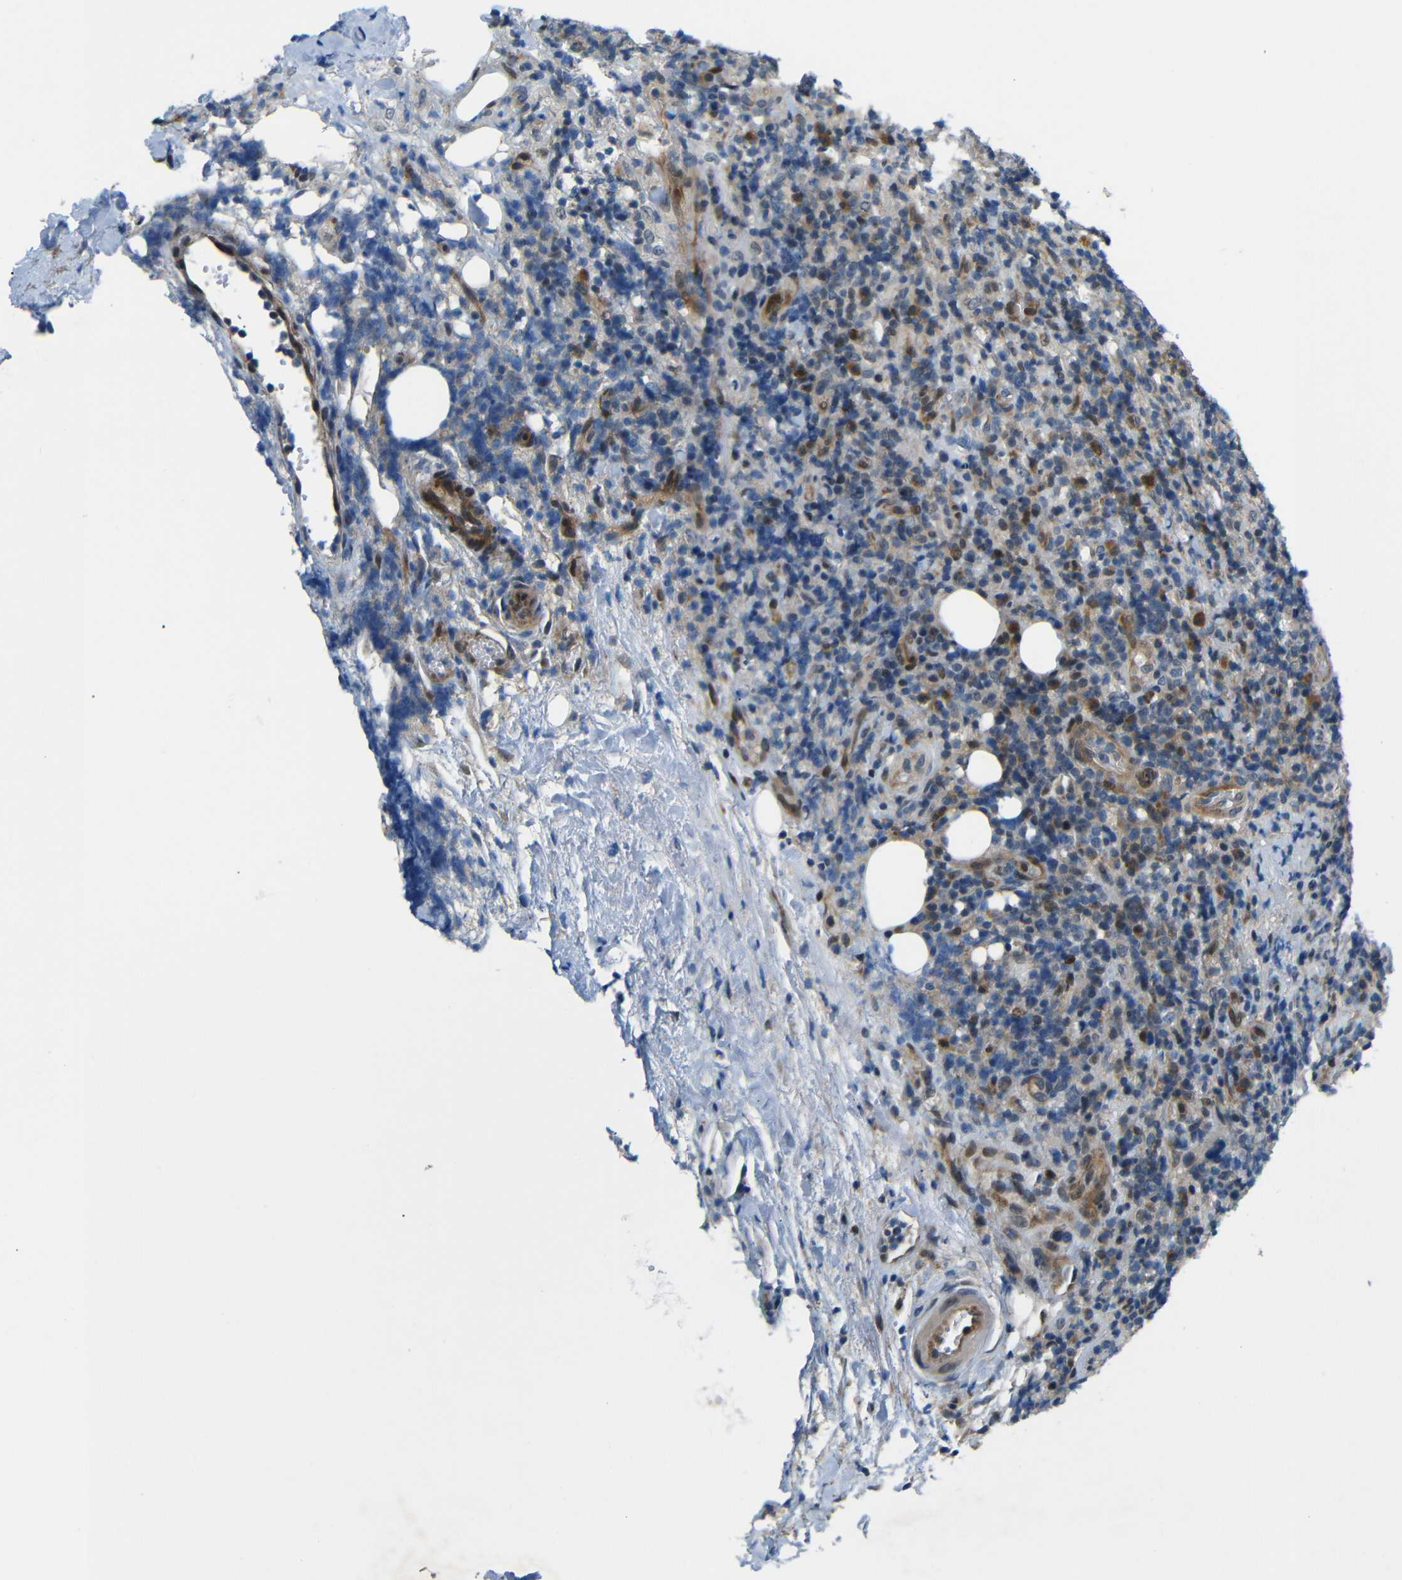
{"staining": {"intensity": "moderate", "quantity": "25%-75%", "location": "cytoplasmic/membranous,nuclear"}, "tissue": "lymphoma", "cell_type": "Tumor cells", "image_type": "cancer", "snomed": [{"axis": "morphology", "description": "Malignant lymphoma, non-Hodgkin's type, High grade"}, {"axis": "topography", "description": "Lymph node"}], "caption": "Moderate cytoplasmic/membranous and nuclear staining for a protein is present in approximately 25%-75% of tumor cells of malignant lymphoma, non-Hodgkin's type (high-grade) using immunohistochemistry (IHC).", "gene": "SYDE1", "patient": {"sex": "female", "age": 76}}